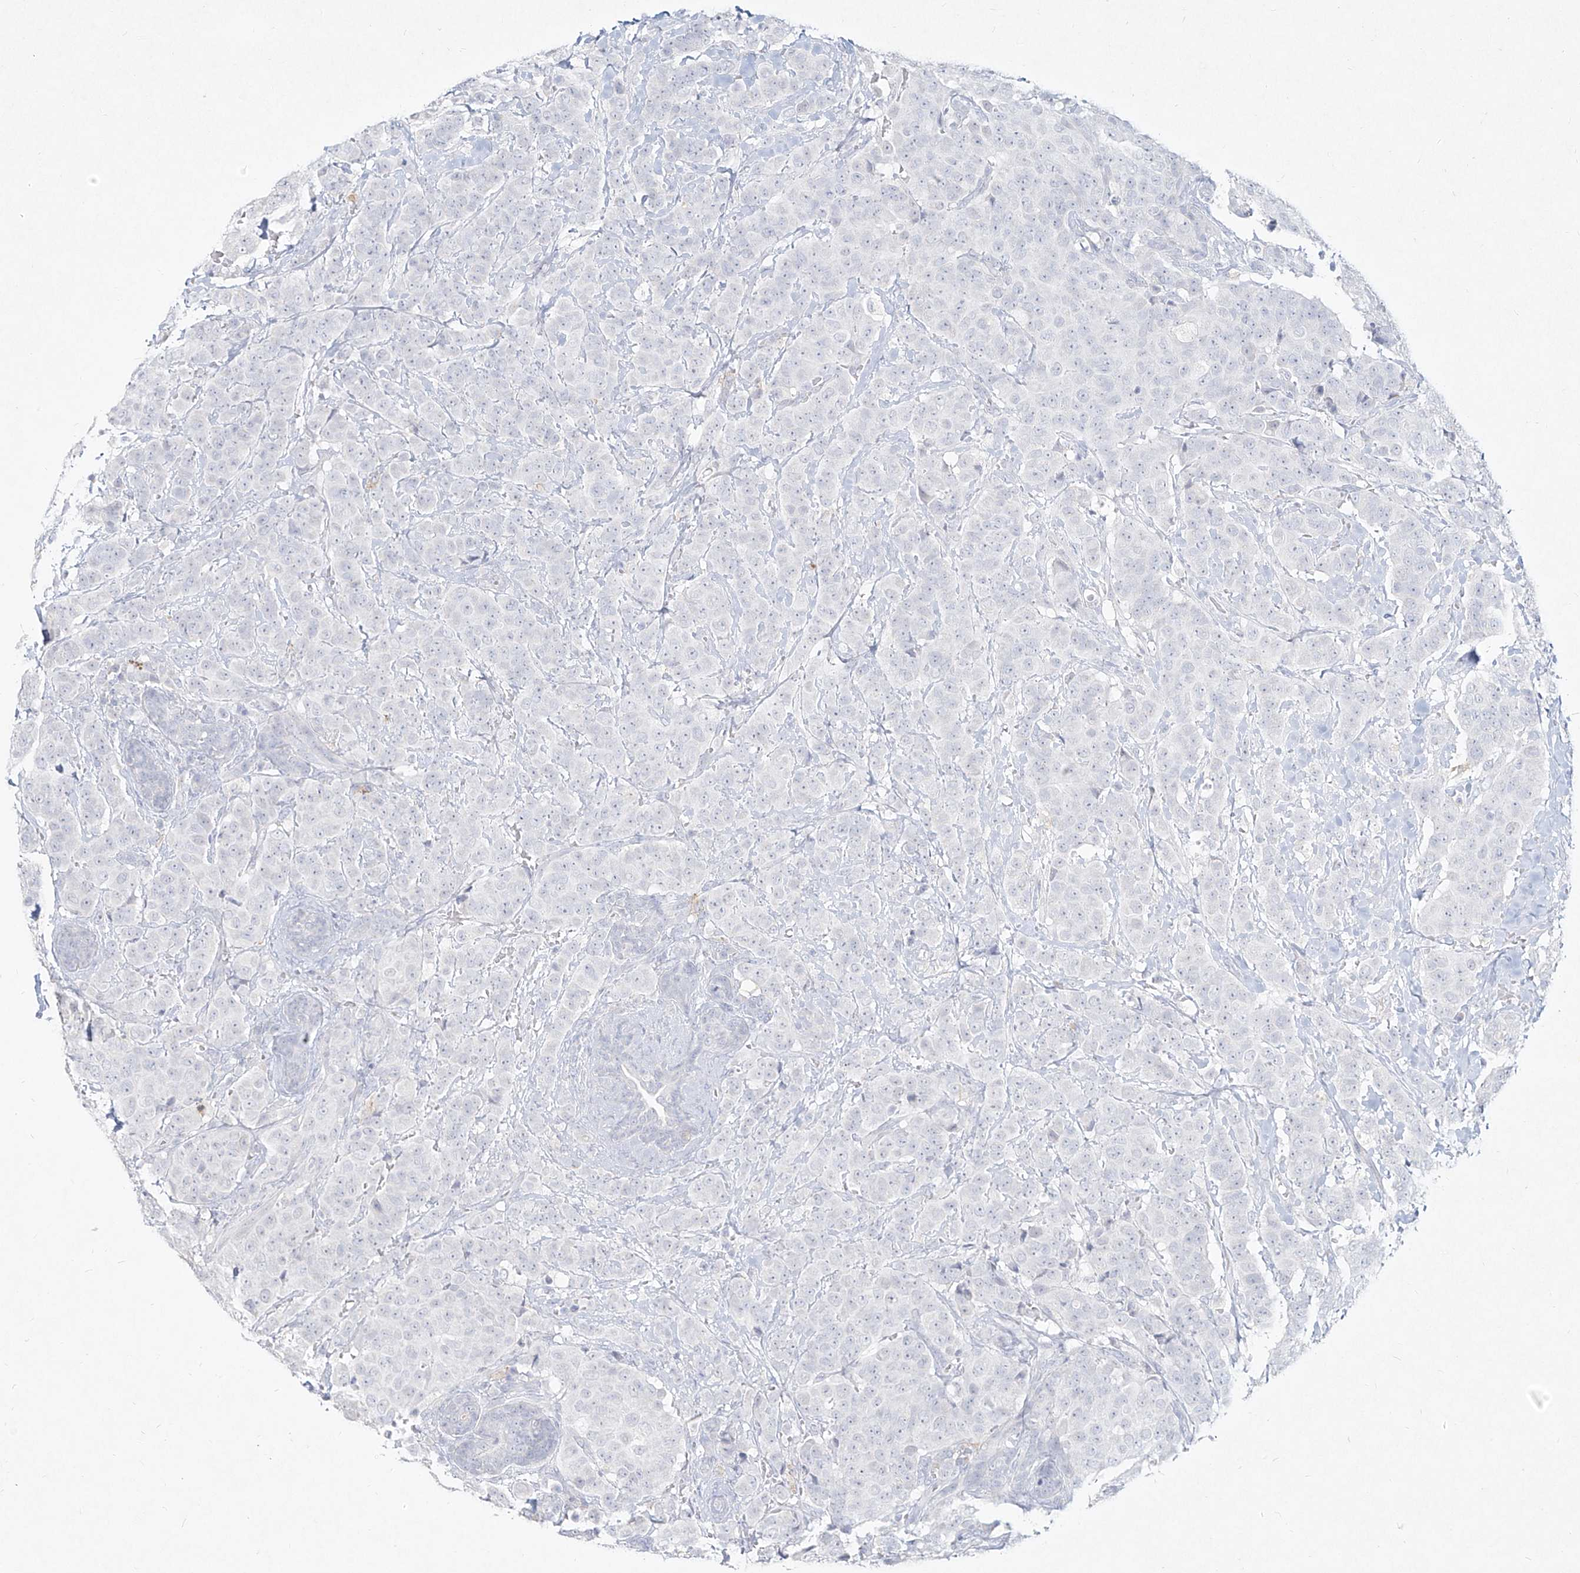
{"staining": {"intensity": "negative", "quantity": "none", "location": "none"}, "tissue": "breast cancer", "cell_type": "Tumor cells", "image_type": "cancer", "snomed": [{"axis": "morphology", "description": "Normal tissue, NOS"}, {"axis": "morphology", "description": "Duct carcinoma"}, {"axis": "topography", "description": "Breast"}], "caption": "Tumor cells show no significant expression in breast intraductal carcinoma.", "gene": "CD209", "patient": {"sex": "female", "age": 40}}